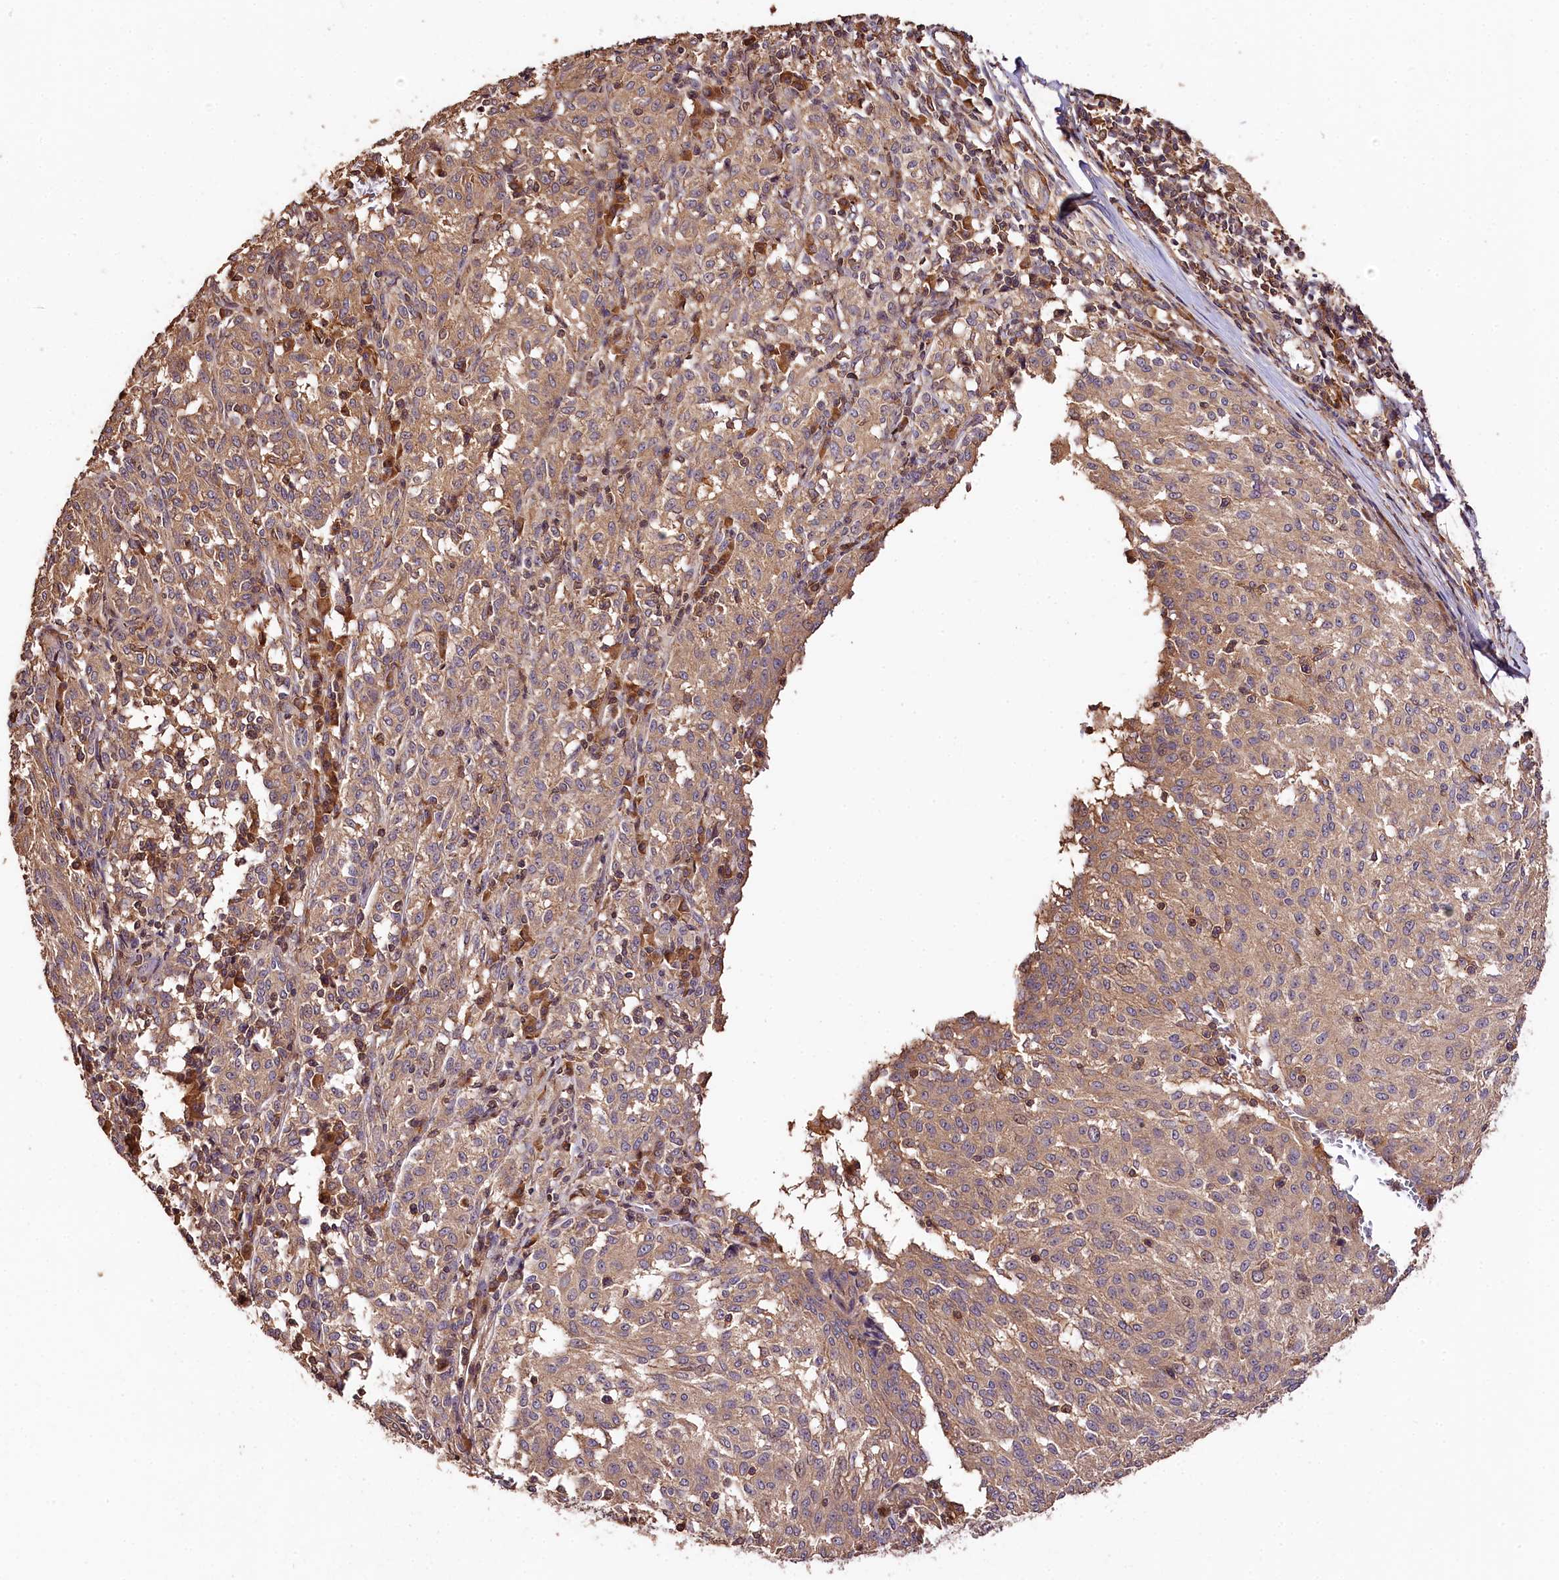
{"staining": {"intensity": "weak", "quantity": ">75%", "location": "cytoplasmic/membranous"}, "tissue": "melanoma", "cell_type": "Tumor cells", "image_type": "cancer", "snomed": [{"axis": "morphology", "description": "Malignant melanoma, NOS"}, {"axis": "topography", "description": "Skin"}], "caption": "DAB (3,3'-diaminobenzidine) immunohistochemical staining of human melanoma demonstrates weak cytoplasmic/membranous protein expression in about >75% of tumor cells.", "gene": "KPTN", "patient": {"sex": "female", "age": 72}}